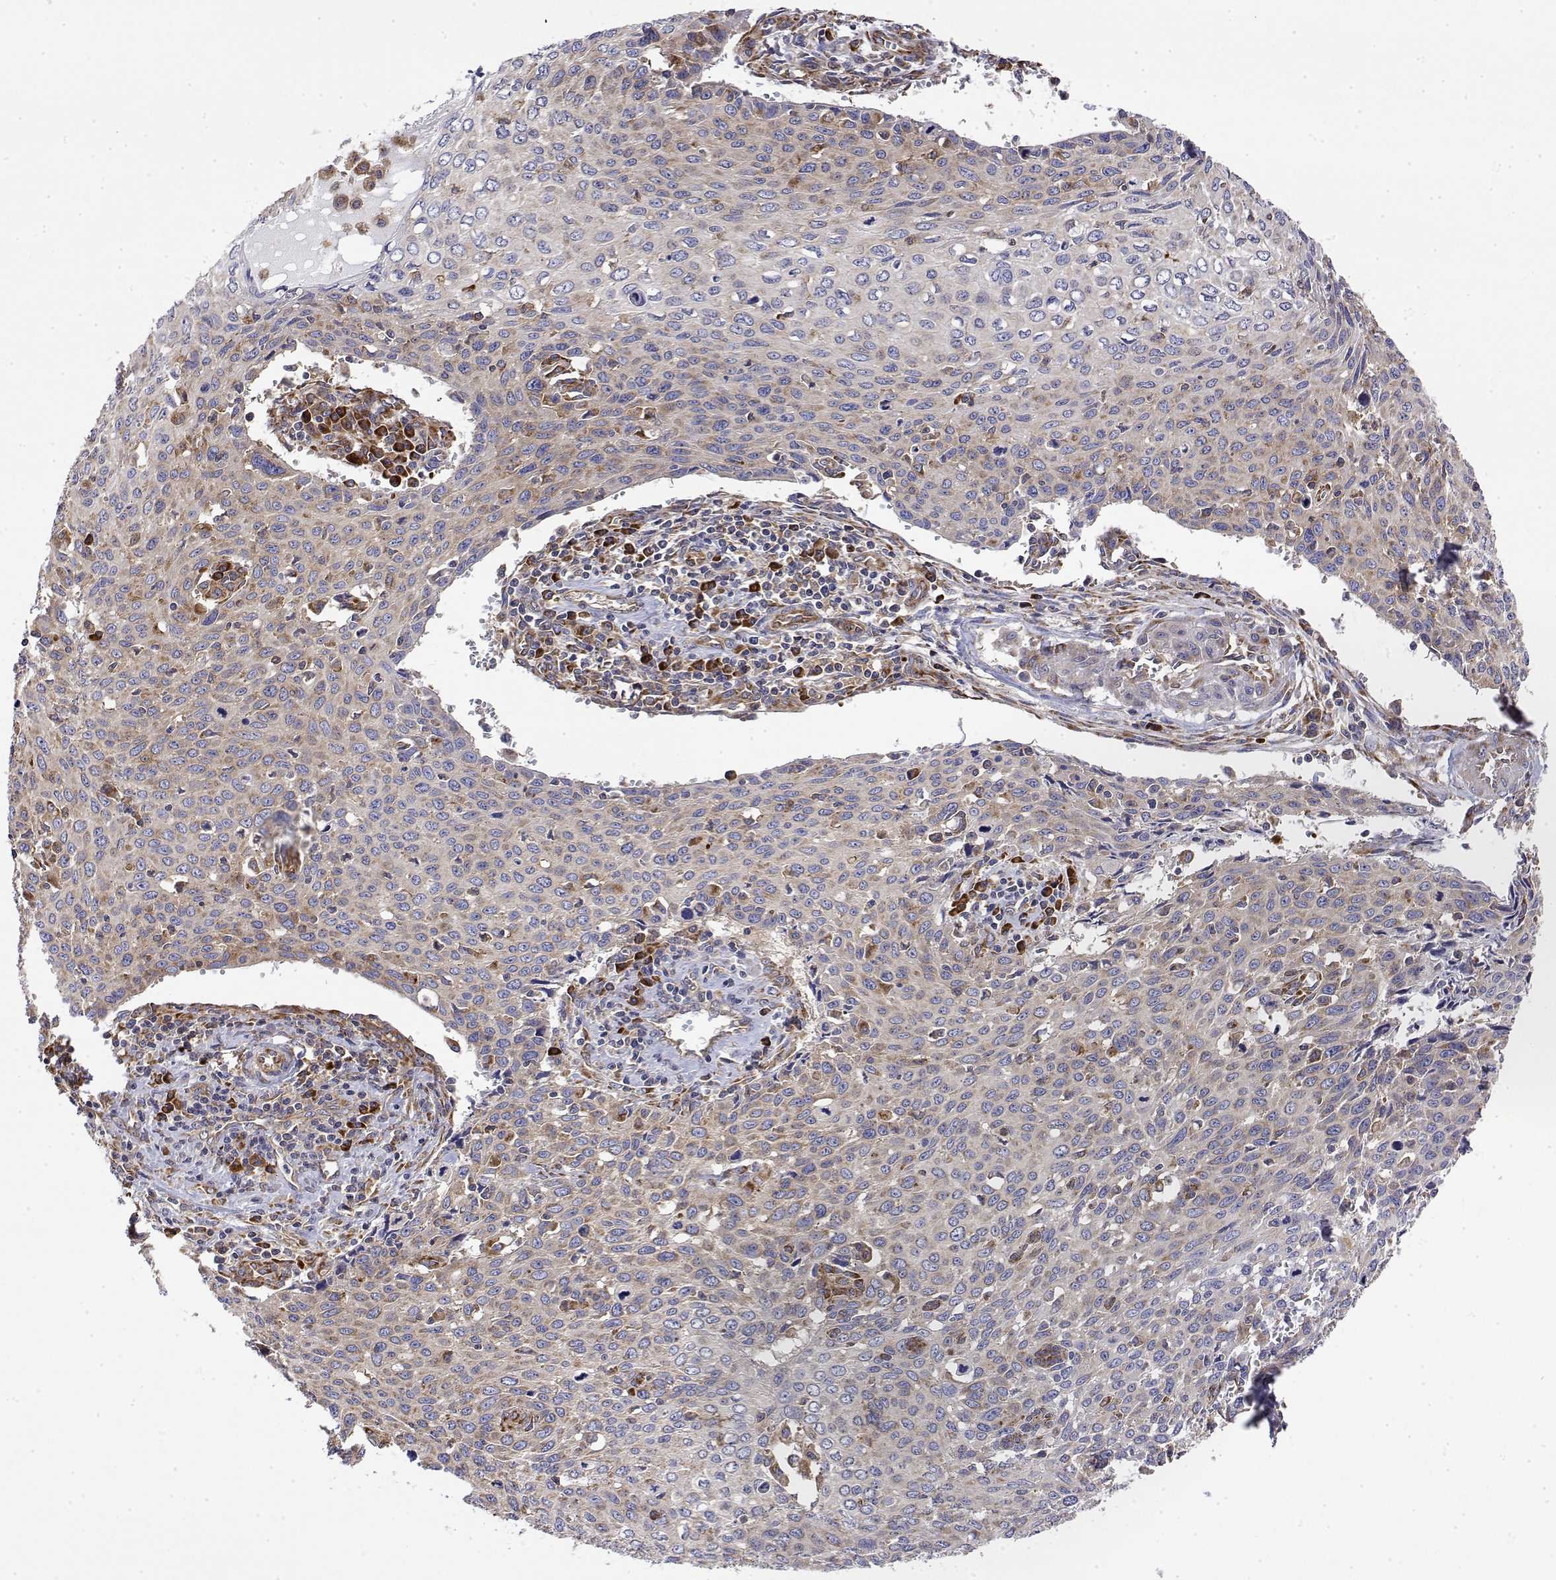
{"staining": {"intensity": "weak", "quantity": "<25%", "location": "cytoplasmic/membranous"}, "tissue": "cervical cancer", "cell_type": "Tumor cells", "image_type": "cancer", "snomed": [{"axis": "morphology", "description": "Squamous cell carcinoma, NOS"}, {"axis": "topography", "description": "Cervix"}], "caption": "Tumor cells show no significant protein positivity in squamous cell carcinoma (cervical).", "gene": "EEF1G", "patient": {"sex": "female", "age": 38}}